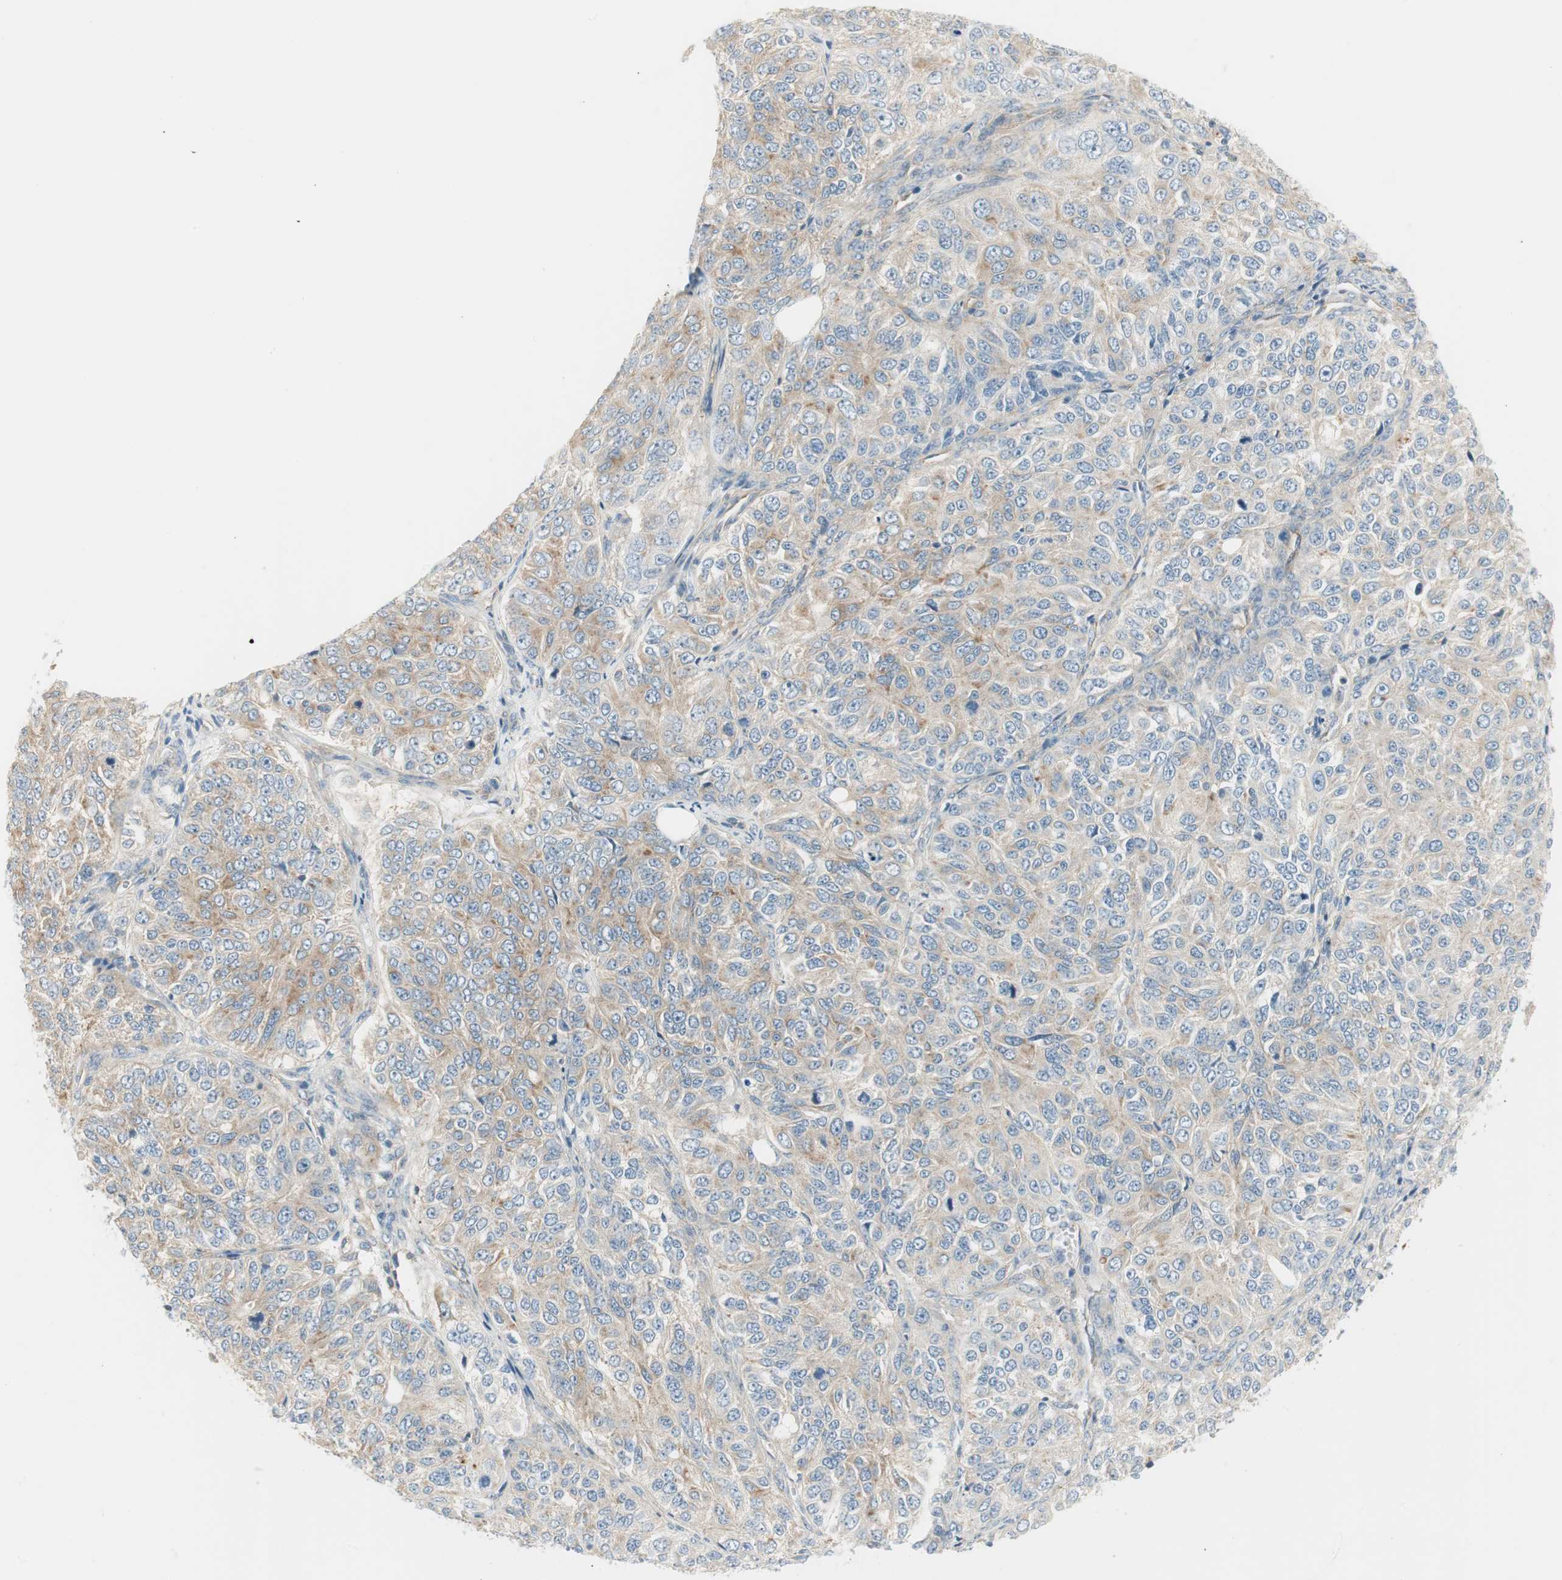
{"staining": {"intensity": "weak", "quantity": ">75%", "location": "cytoplasmic/membranous"}, "tissue": "ovarian cancer", "cell_type": "Tumor cells", "image_type": "cancer", "snomed": [{"axis": "morphology", "description": "Carcinoma, endometroid"}, {"axis": "topography", "description": "Ovary"}], "caption": "A brown stain labels weak cytoplasmic/membranous staining of a protein in ovarian cancer (endometroid carcinoma) tumor cells.", "gene": "AGFG1", "patient": {"sex": "female", "age": 51}}